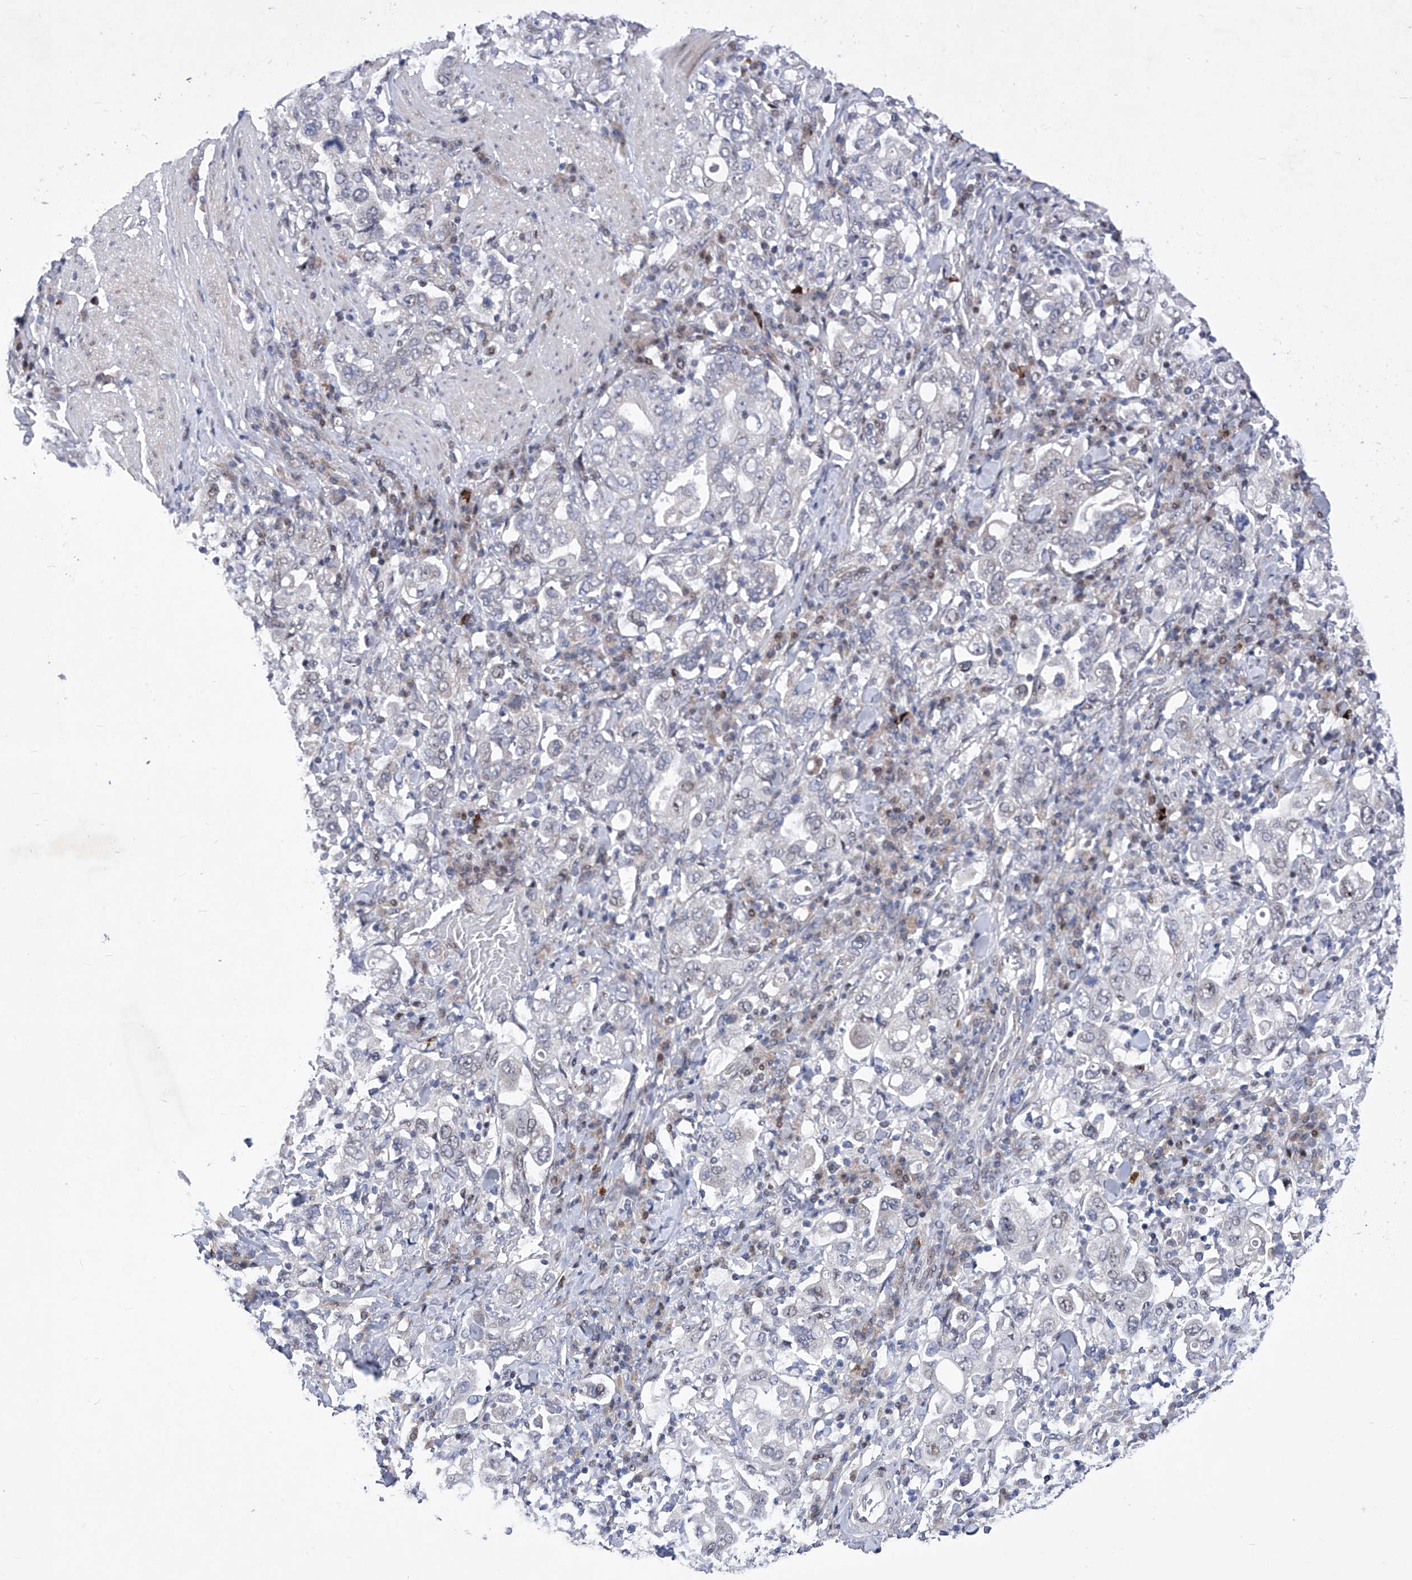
{"staining": {"intensity": "negative", "quantity": "none", "location": "none"}, "tissue": "stomach cancer", "cell_type": "Tumor cells", "image_type": "cancer", "snomed": [{"axis": "morphology", "description": "Adenocarcinoma, NOS"}, {"axis": "topography", "description": "Stomach, upper"}], "caption": "Stomach cancer was stained to show a protein in brown. There is no significant staining in tumor cells.", "gene": "NUFIP1", "patient": {"sex": "male", "age": 62}}